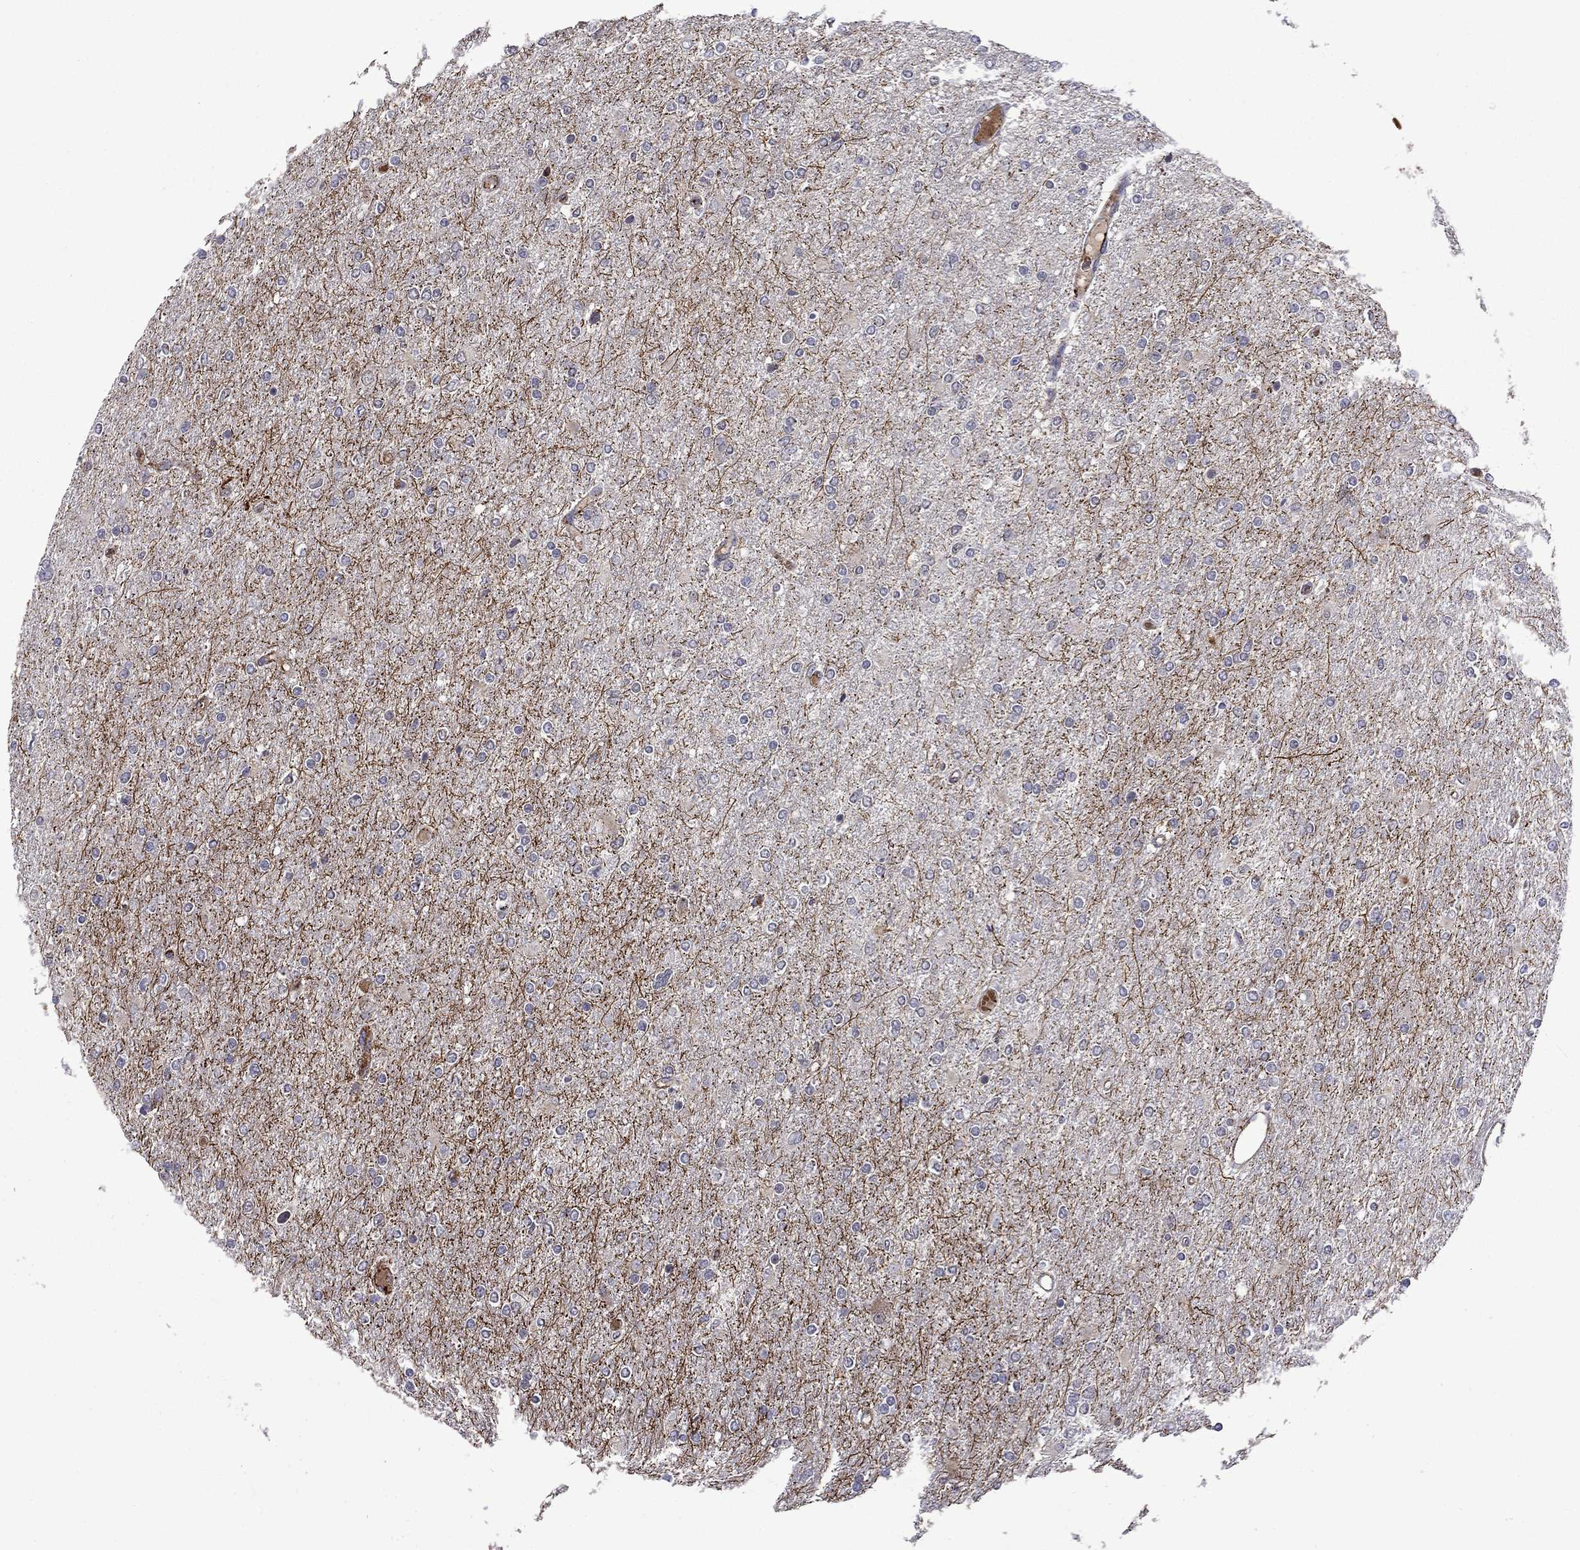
{"staining": {"intensity": "negative", "quantity": "none", "location": "none"}, "tissue": "glioma", "cell_type": "Tumor cells", "image_type": "cancer", "snomed": [{"axis": "morphology", "description": "Glioma, malignant, High grade"}, {"axis": "topography", "description": "Cerebral cortex"}], "caption": "This photomicrograph is of glioma stained with IHC to label a protein in brown with the nuclei are counter-stained blue. There is no staining in tumor cells. (DAB (3,3'-diaminobenzidine) immunohistochemistry with hematoxylin counter stain).", "gene": "SLITRK1", "patient": {"sex": "male", "age": 70}}